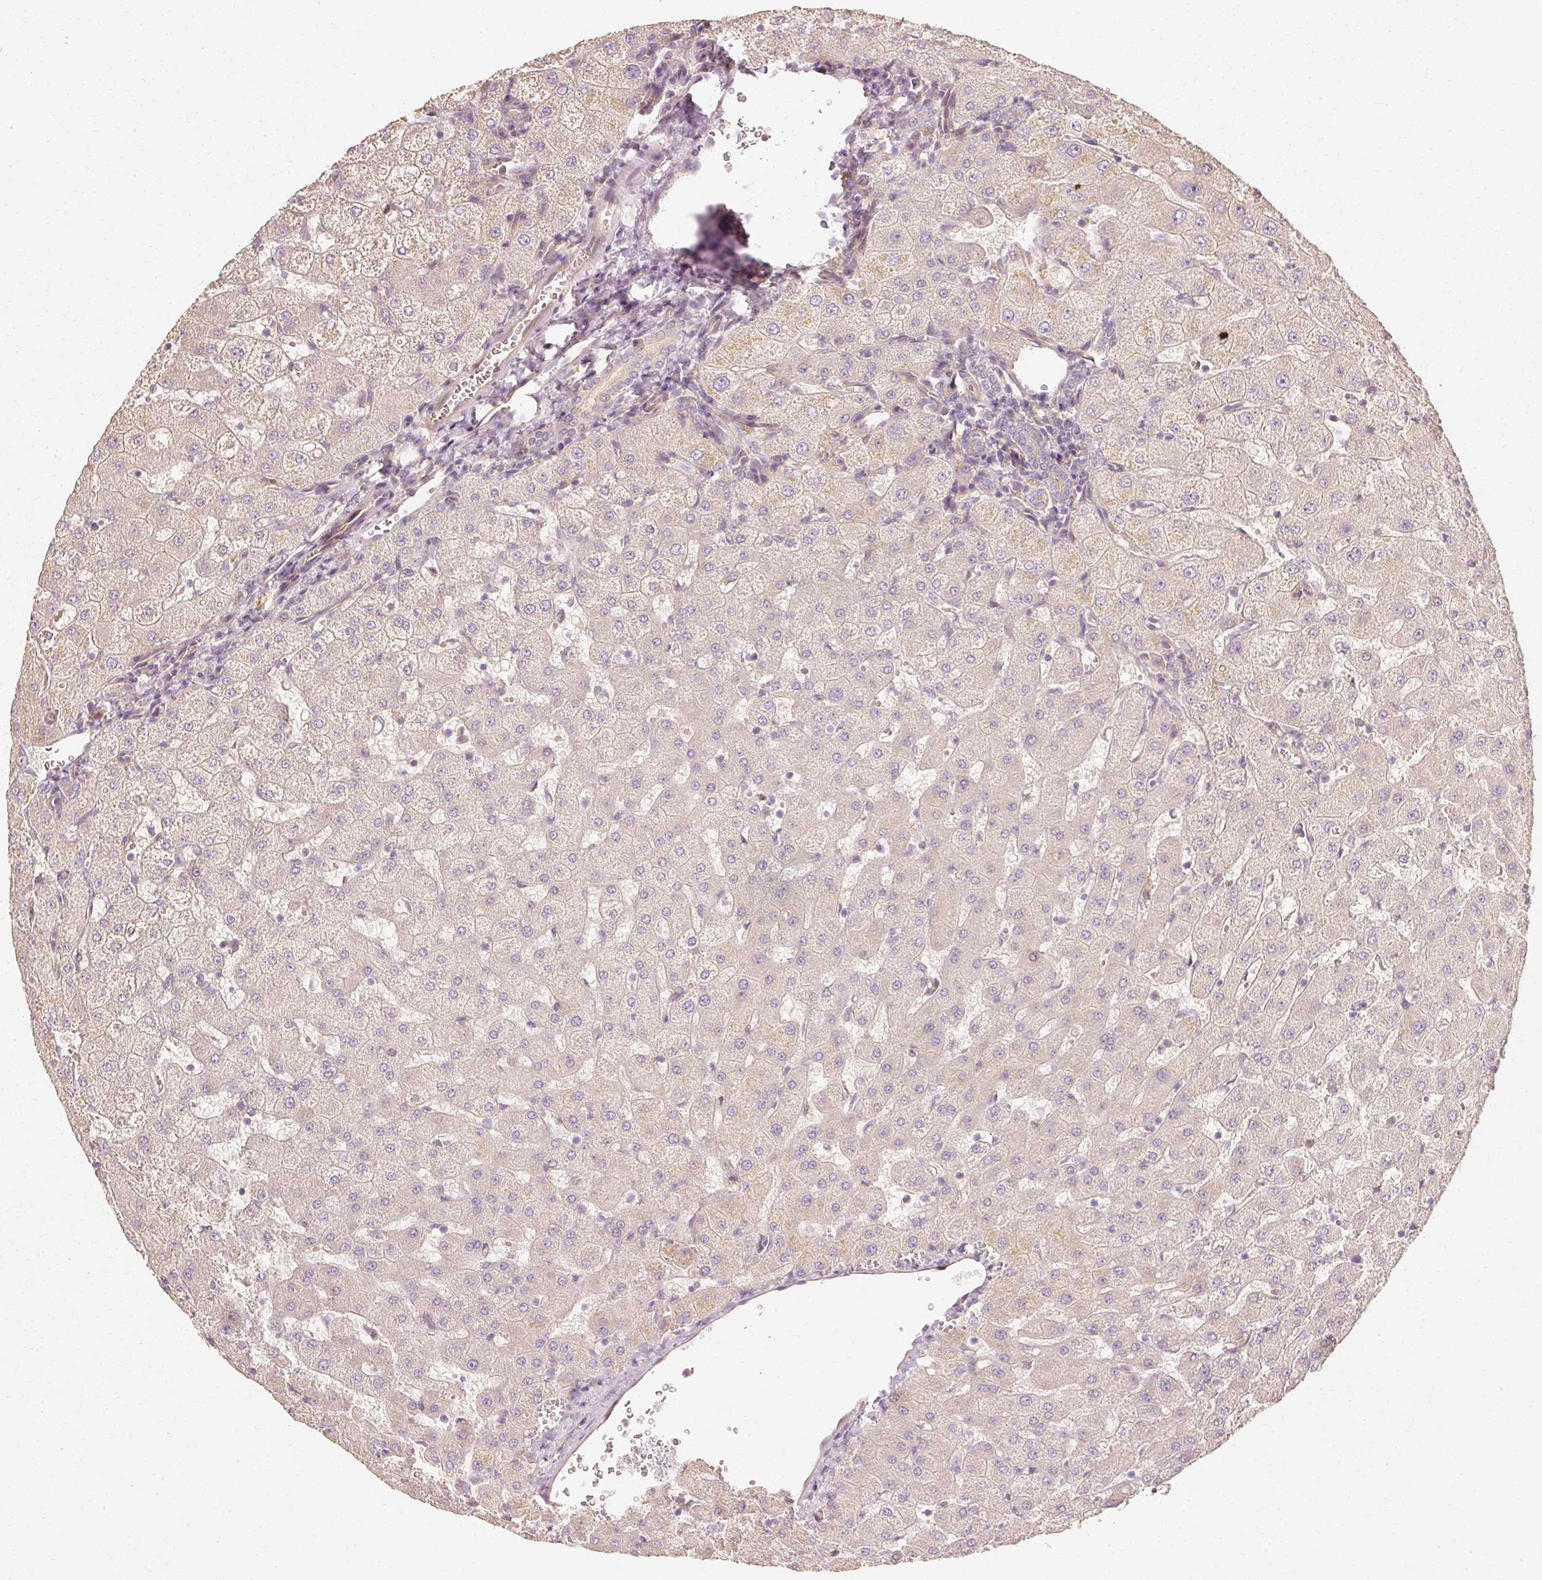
{"staining": {"intensity": "negative", "quantity": "none", "location": "none"}, "tissue": "liver", "cell_type": "Cholangiocytes", "image_type": "normal", "snomed": [{"axis": "morphology", "description": "Normal tissue, NOS"}, {"axis": "topography", "description": "Liver"}], "caption": "This is an immunohistochemistry (IHC) micrograph of unremarkable human liver. There is no staining in cholangiocytes.", "gene": "GNAQ", "patient": {"sex": "female", "age": 63}}